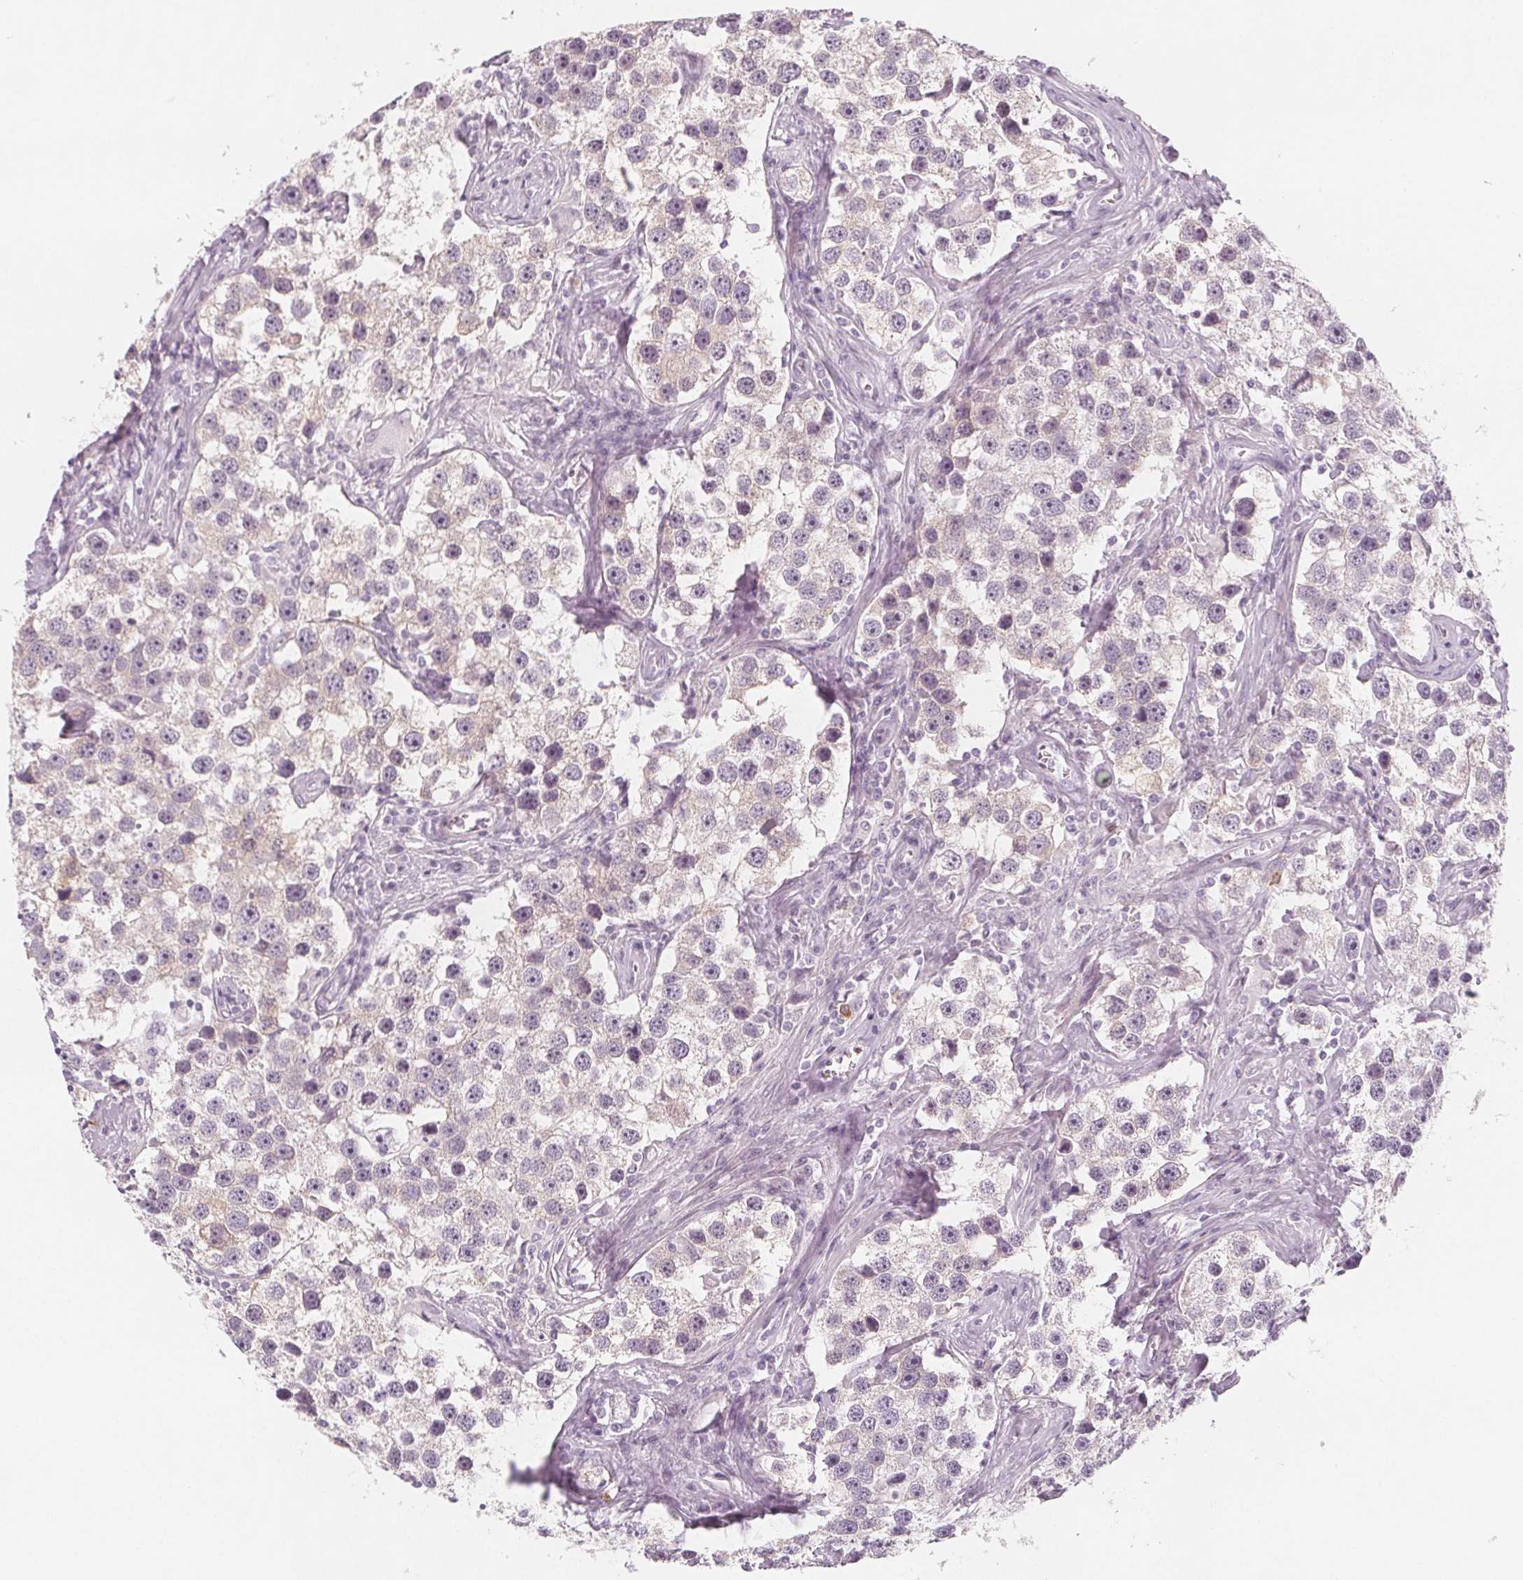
{"staining": {"intensity": "weak", "quantity": "<25%", "location": "cytoplasmic/membranous"}, "tissue": "testis cancer", "cell_type": "Tumor cells", "image_type": "cancer", "snomed": [{"axis": "morphology", "description": "Seminoma, NOS"}, {"axis": "topography", "description": "Testis"}], "caption": "Immunohistochemistry (IHC) image of human testis cancer (seminoma) stained for a protein (brown), which exhibits no expression in tumor cells.", "gene": "MAP1A", "patient": {"sex": "male", "age": 49}}